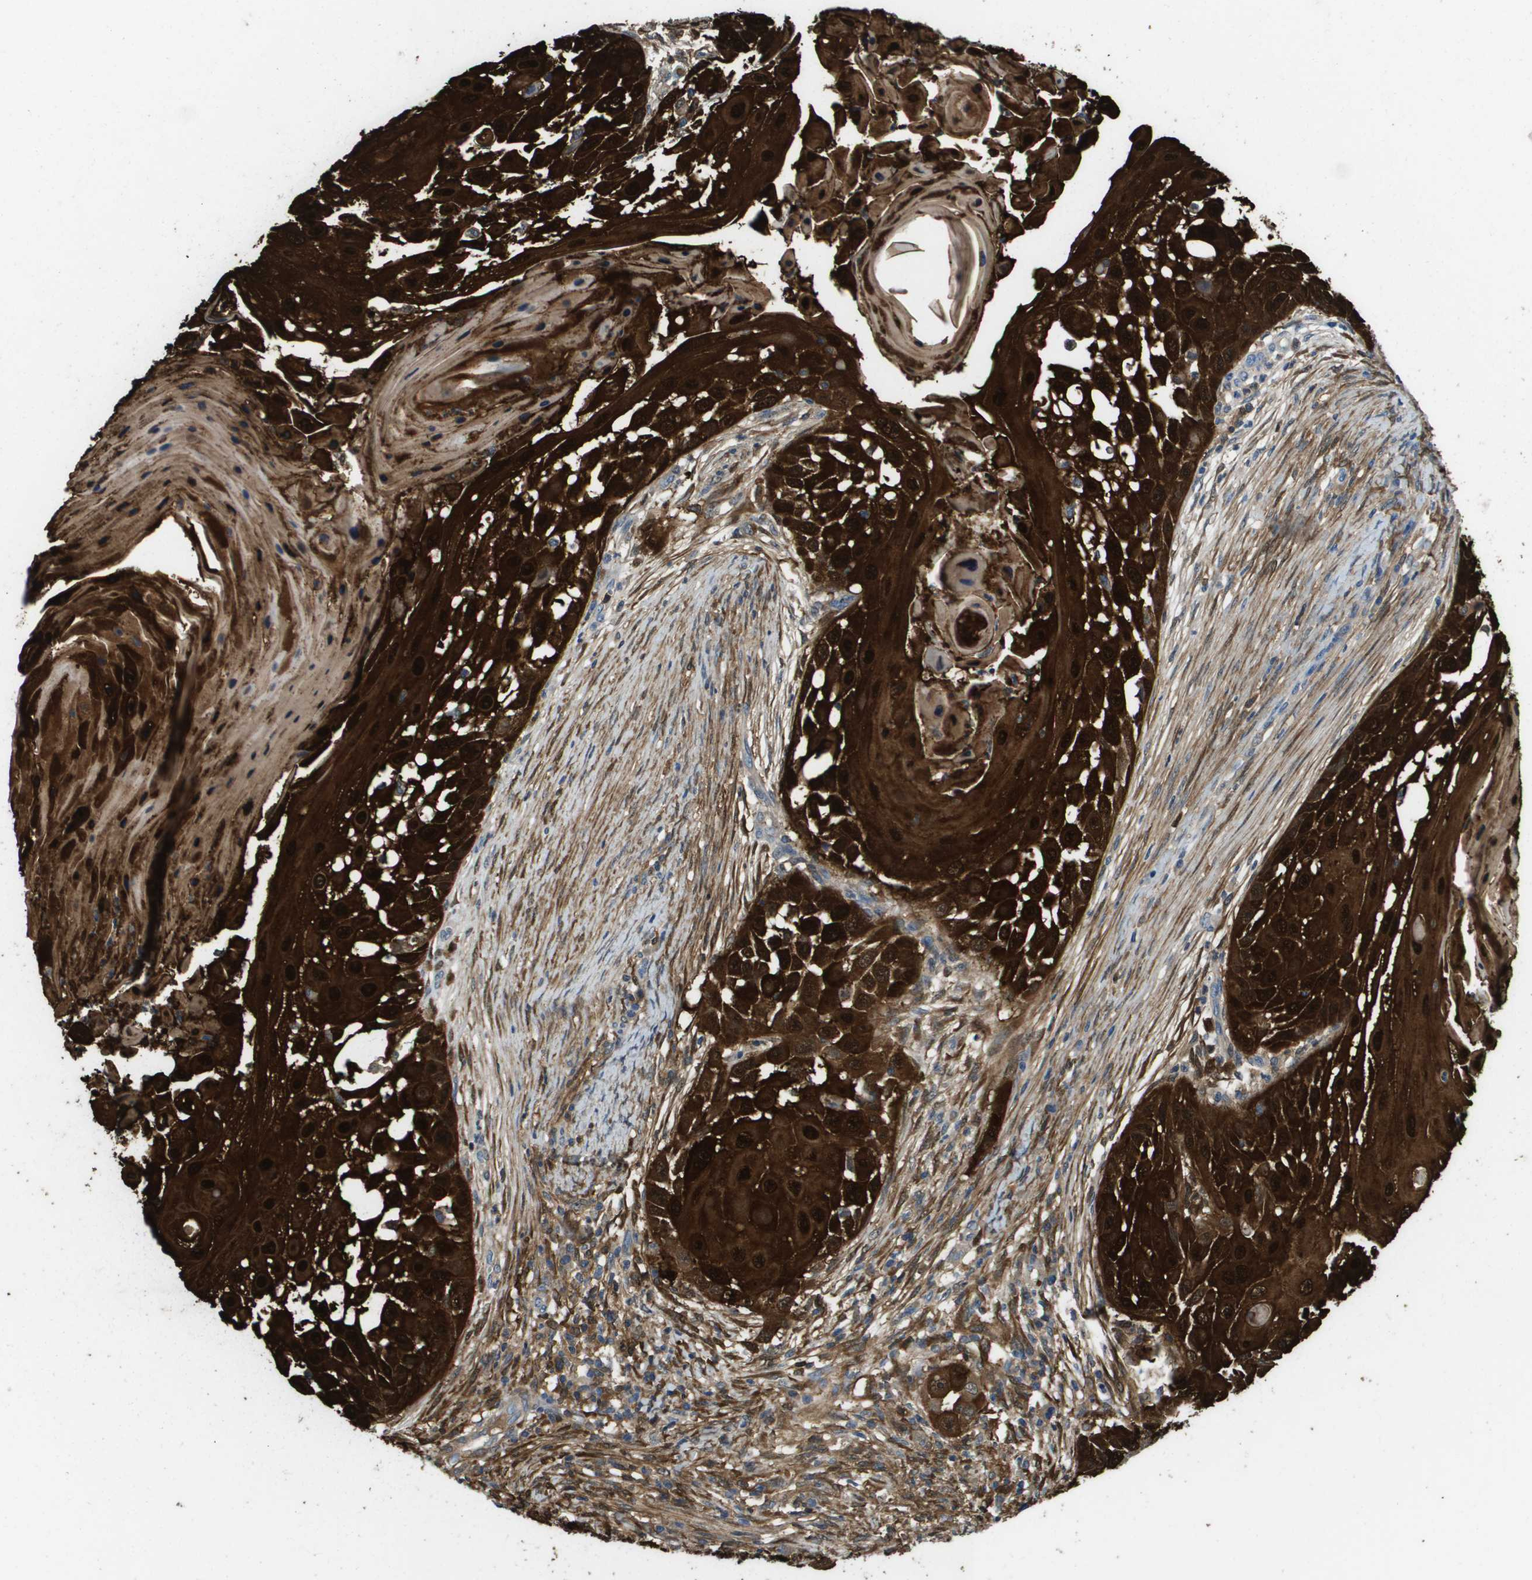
{"staining": {"intensity": "strong", "quantity": ">75%", "location": "cytoplasmic/membranous,nuclear"}, "tissue": "skin cancer", "cell_type": "Tumor cells", "image_type": "cancer", "snomed": [{"axis": "morphology", "description": "Squamous cell carcinoma, NOS"}, {"axis": "topography", "description": "Skin"}], "caption": "IHC image of neoplastic tissue: squamous cell carcinoma (skin) stained using immunohistochemistry (IHC) shows high levels of strong protein expression localized specifically in the cytoplasmic/membranous and nuclear of tumor cells, appearing as a cytoplasmic/membranous and nuclear brown color.", "gene": "FABP5", "patient": {"sex": "female", "age": 44}}